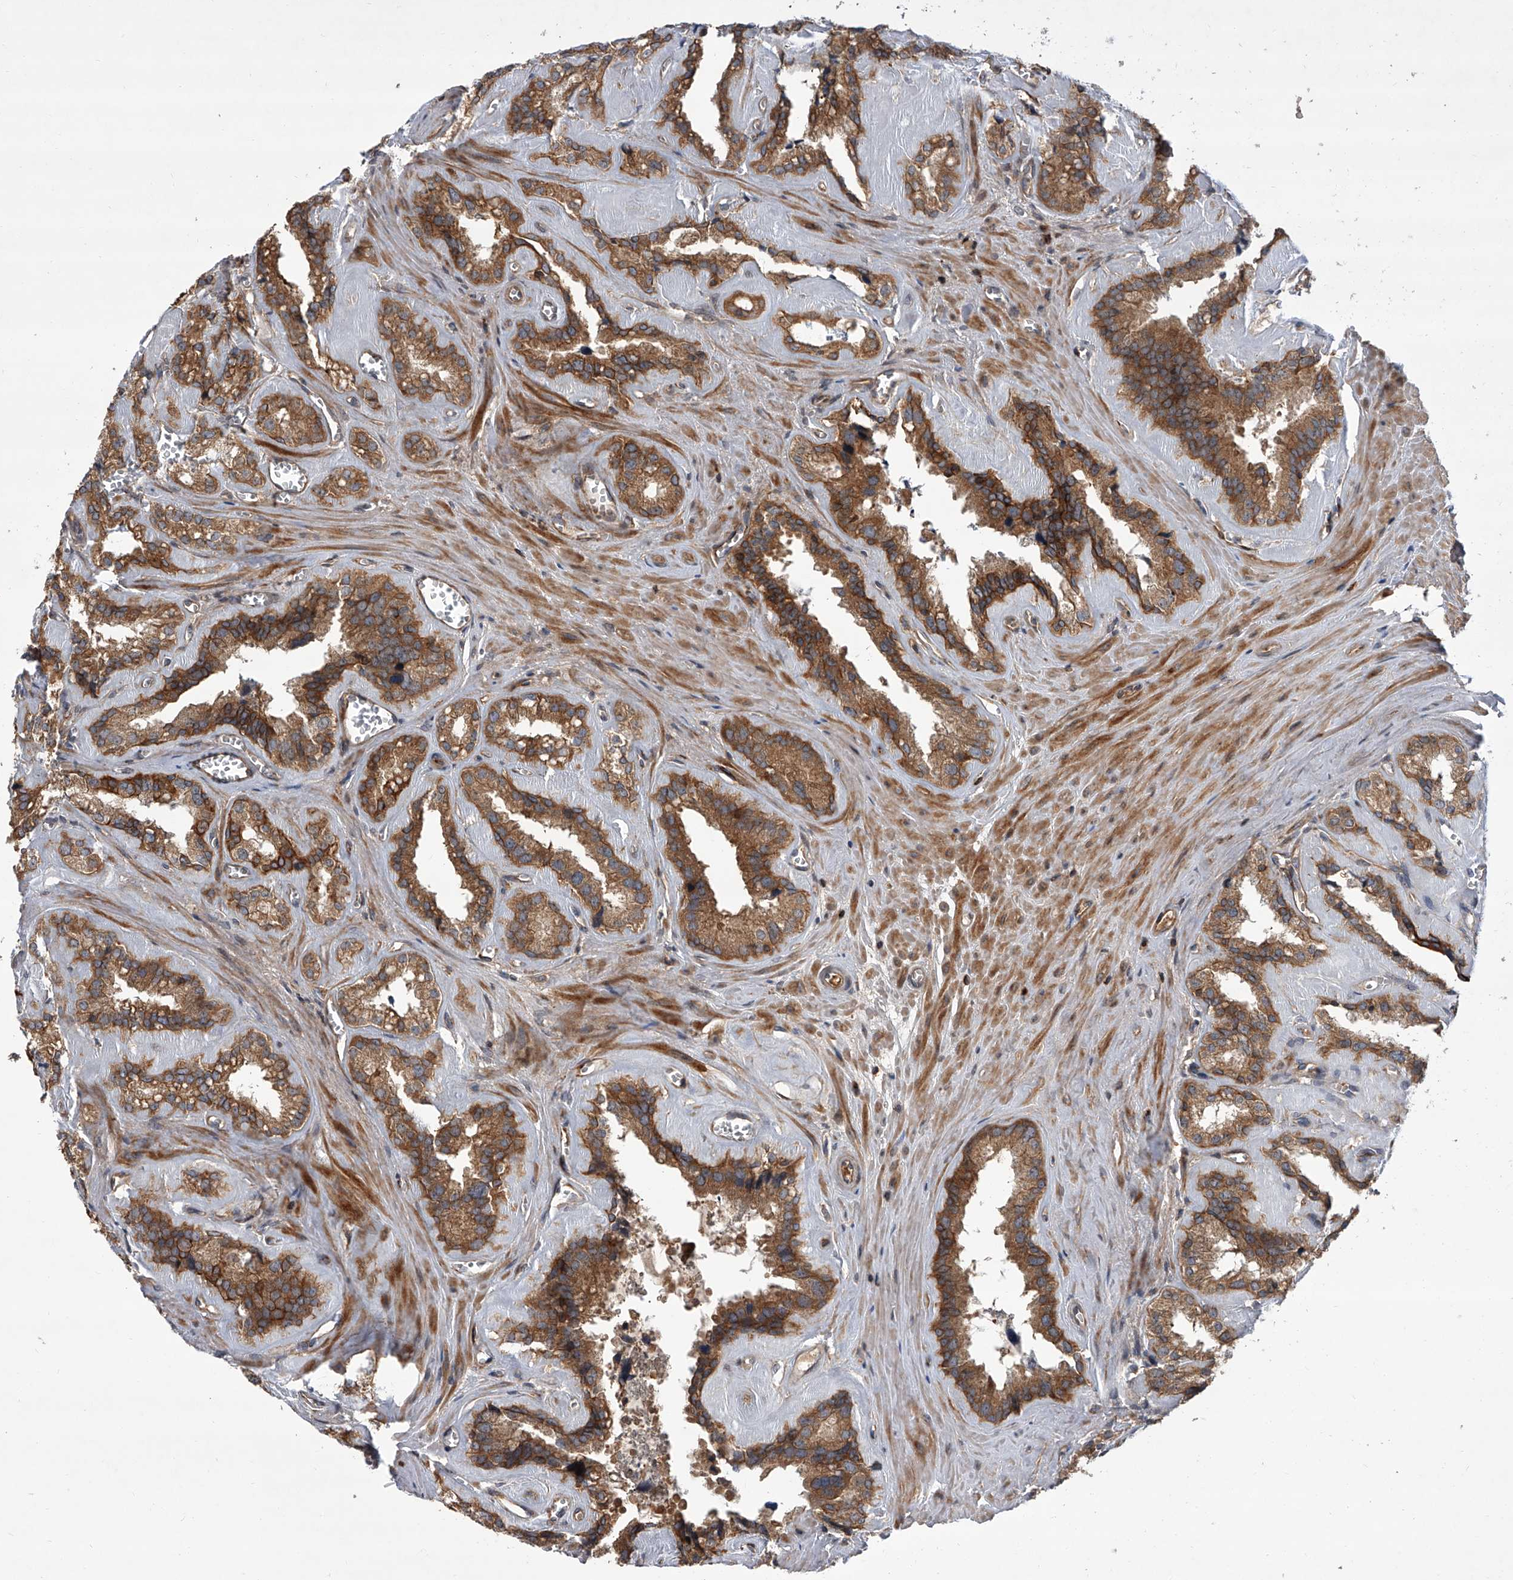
{"staining": {"intensity": "strong", "quantity": ">75%", "location": "cytoplasmic/membranous"}, "tissue": "seminal vesicle", "cell_type": "Glandular cells", "image_type": "normal", "snomed": [{"axis": "morphology", "description": "Normal tissue, NOS"}, {"axis": "topography", "description": "Prostate"}, {"axis": "topography", "description": "Seminal veicle"}], "caption": "Immunohistochemical staining of unremarkable seminal vesicle demonstrates high levels of strong cytoplasmic/membranous expression in approximately >75% of glandular cells. The staining was performed using DAB to visualize the protein expression in brown, while the nuclei were stained in blue with hematoxylin (Magnification: 20x).", "gene": "USP47", "patient": {"sex": "male", "age": 59}}